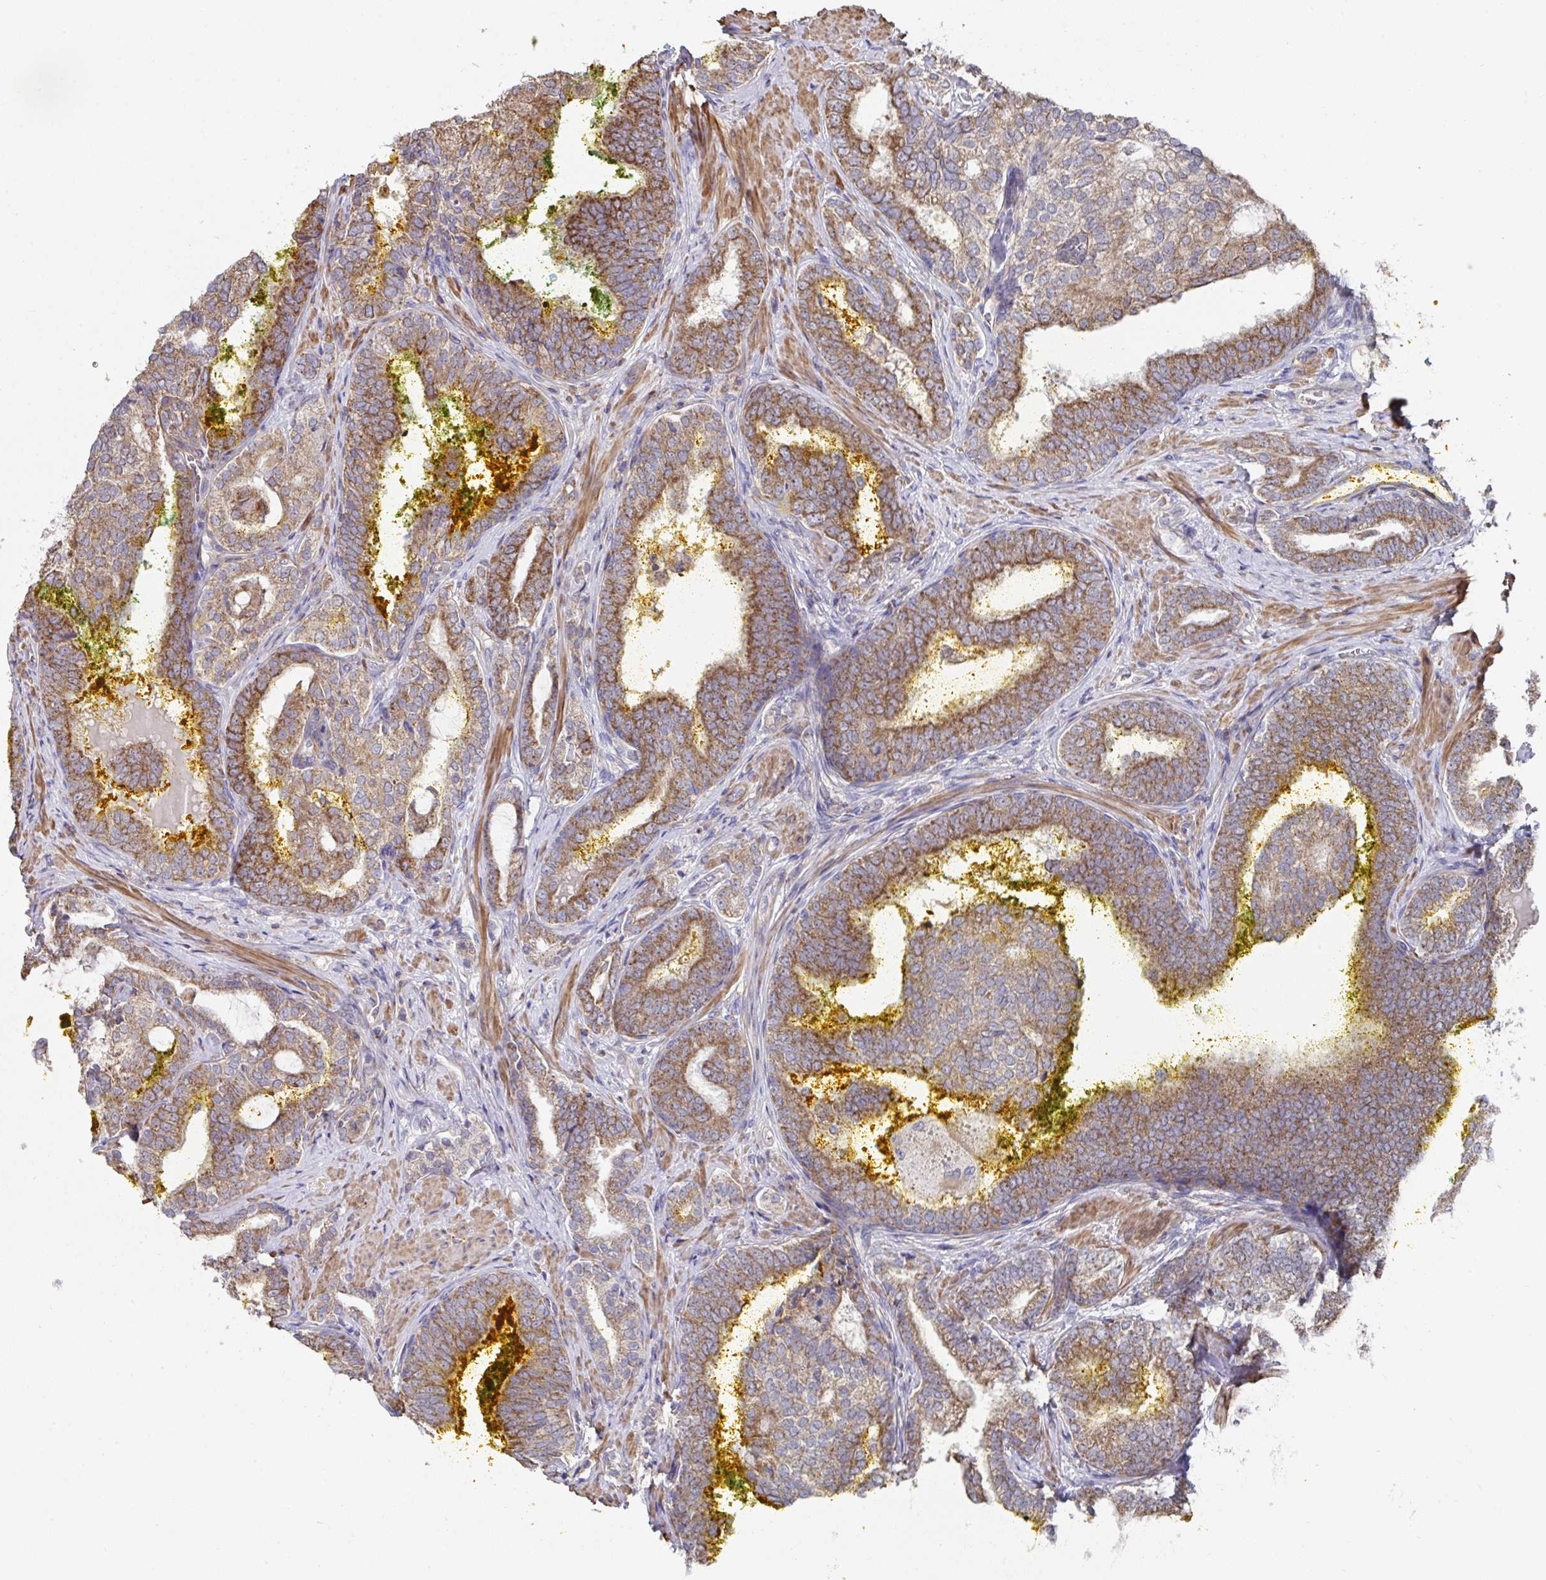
{"staining": {"intensity": "moderate", "quantity": ">75%", "location": "cytoplasmic/membranous"}, "tissue": "prostate cancer", "cell_type": "Tumor cells", "image_type": "cancer", "snomed": [{"axis": "morphology", "description": "Adenocarcinoma, High grade"}, {"axis": "topography", "description": "Prostate"}], "caption": "A brown stain labels moderate cytoplasmic/membranous expression of a protein in human prostate cancer tumor cells.", "gene": "DZANK1", "patient": {"sex": "male", "age": 72}}